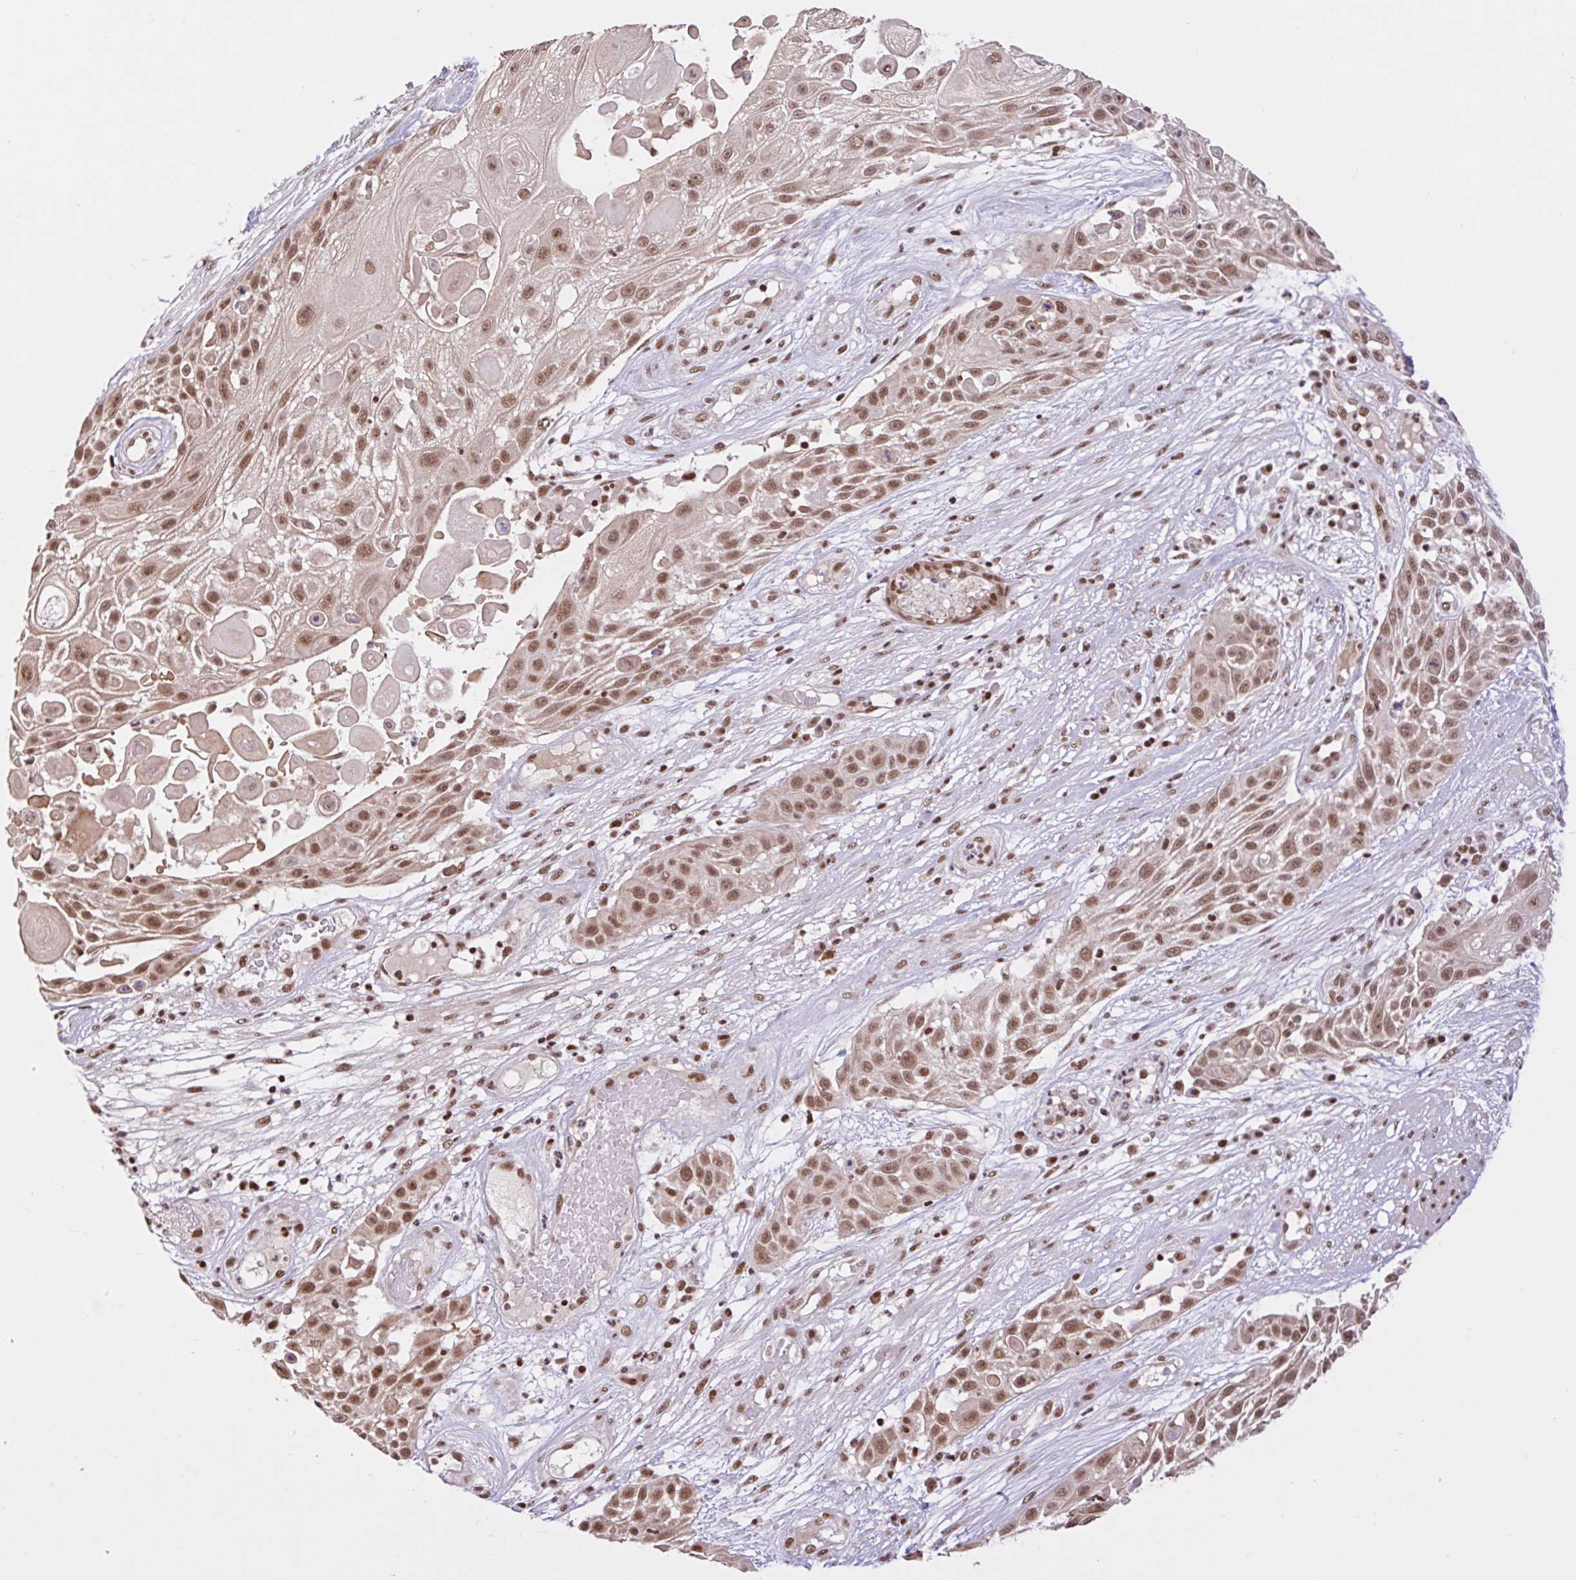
{"staining": {"intensity": "moderate", "quantity": ">75%", "location": "nuclear"}, "tissue": "skin cancer", "cell_type": "Tumor cells", "image_type": "cancer", "snomed": [{"axis": "morphology", "description": "Squamous cell carcinoma, NOS"}, {"axis": "topography", "description": "Skin"}], "caption": "There is medium levels of moderate nuclear staining in tumor cells of skin cancer (squamous cell carcinoma), as demonstrated by immunohistochemical staining (brown color).", "gene": "CCDC12", "patient": {"sex": "female", "age": 86}}